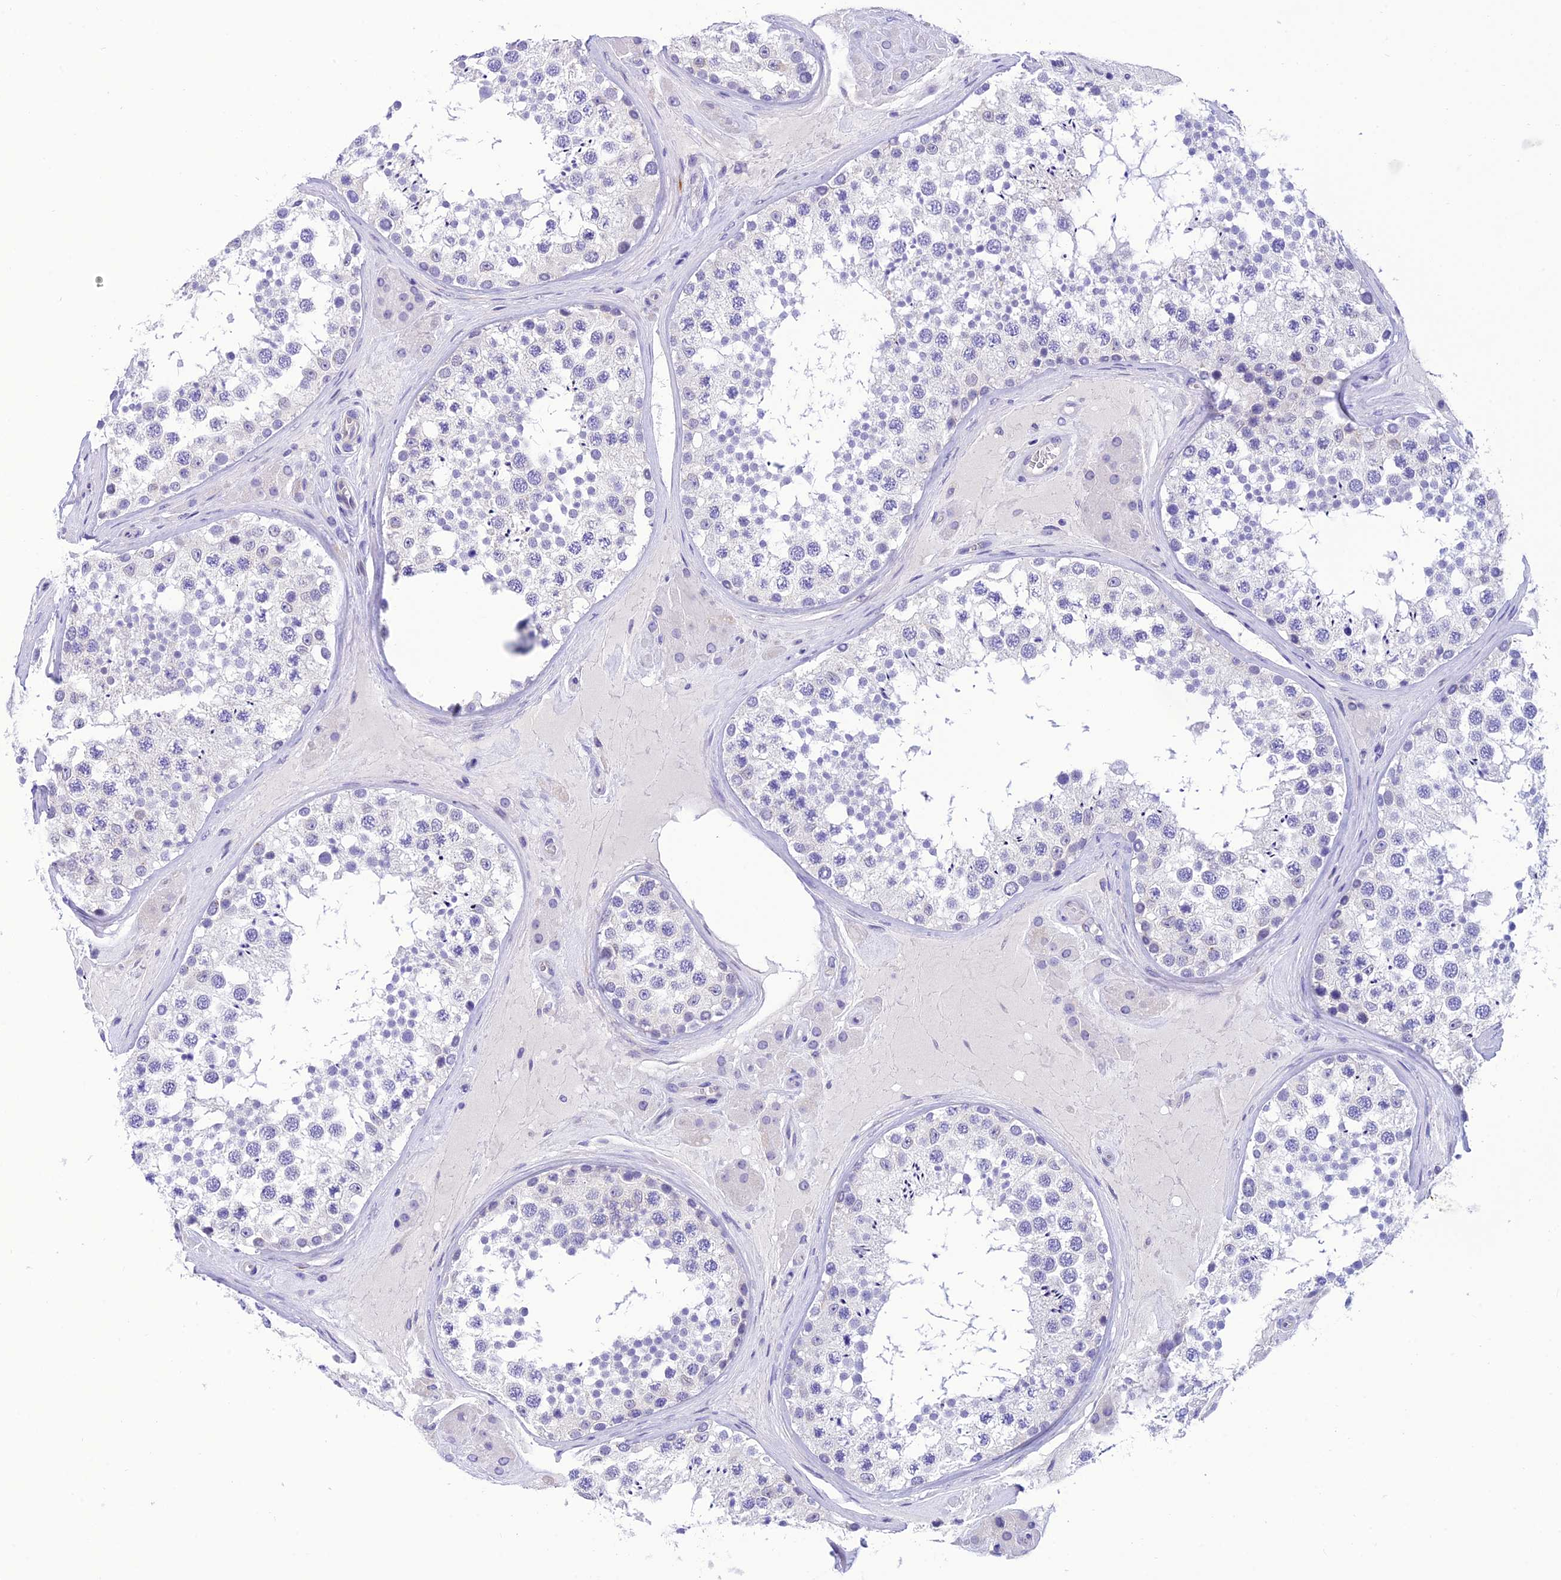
{"staining": {"intensity": "negative", "quantity": "none", "location": "none"}, "tissue": "testis", "cell_type": "Cells in seminiferous ducts", "image_type": "normal", "snomed": [{"axis": "morphology", "description": "Normal tissue, NOS"}, {"axis": "topography", "description": "Testis"}], "caption": "Micrograph shows no protein positivity in cells in seminiferous ducts of unremarkable testis.", "gene": "C17orf67", "patient": {"sex": "male", "age": 46}}